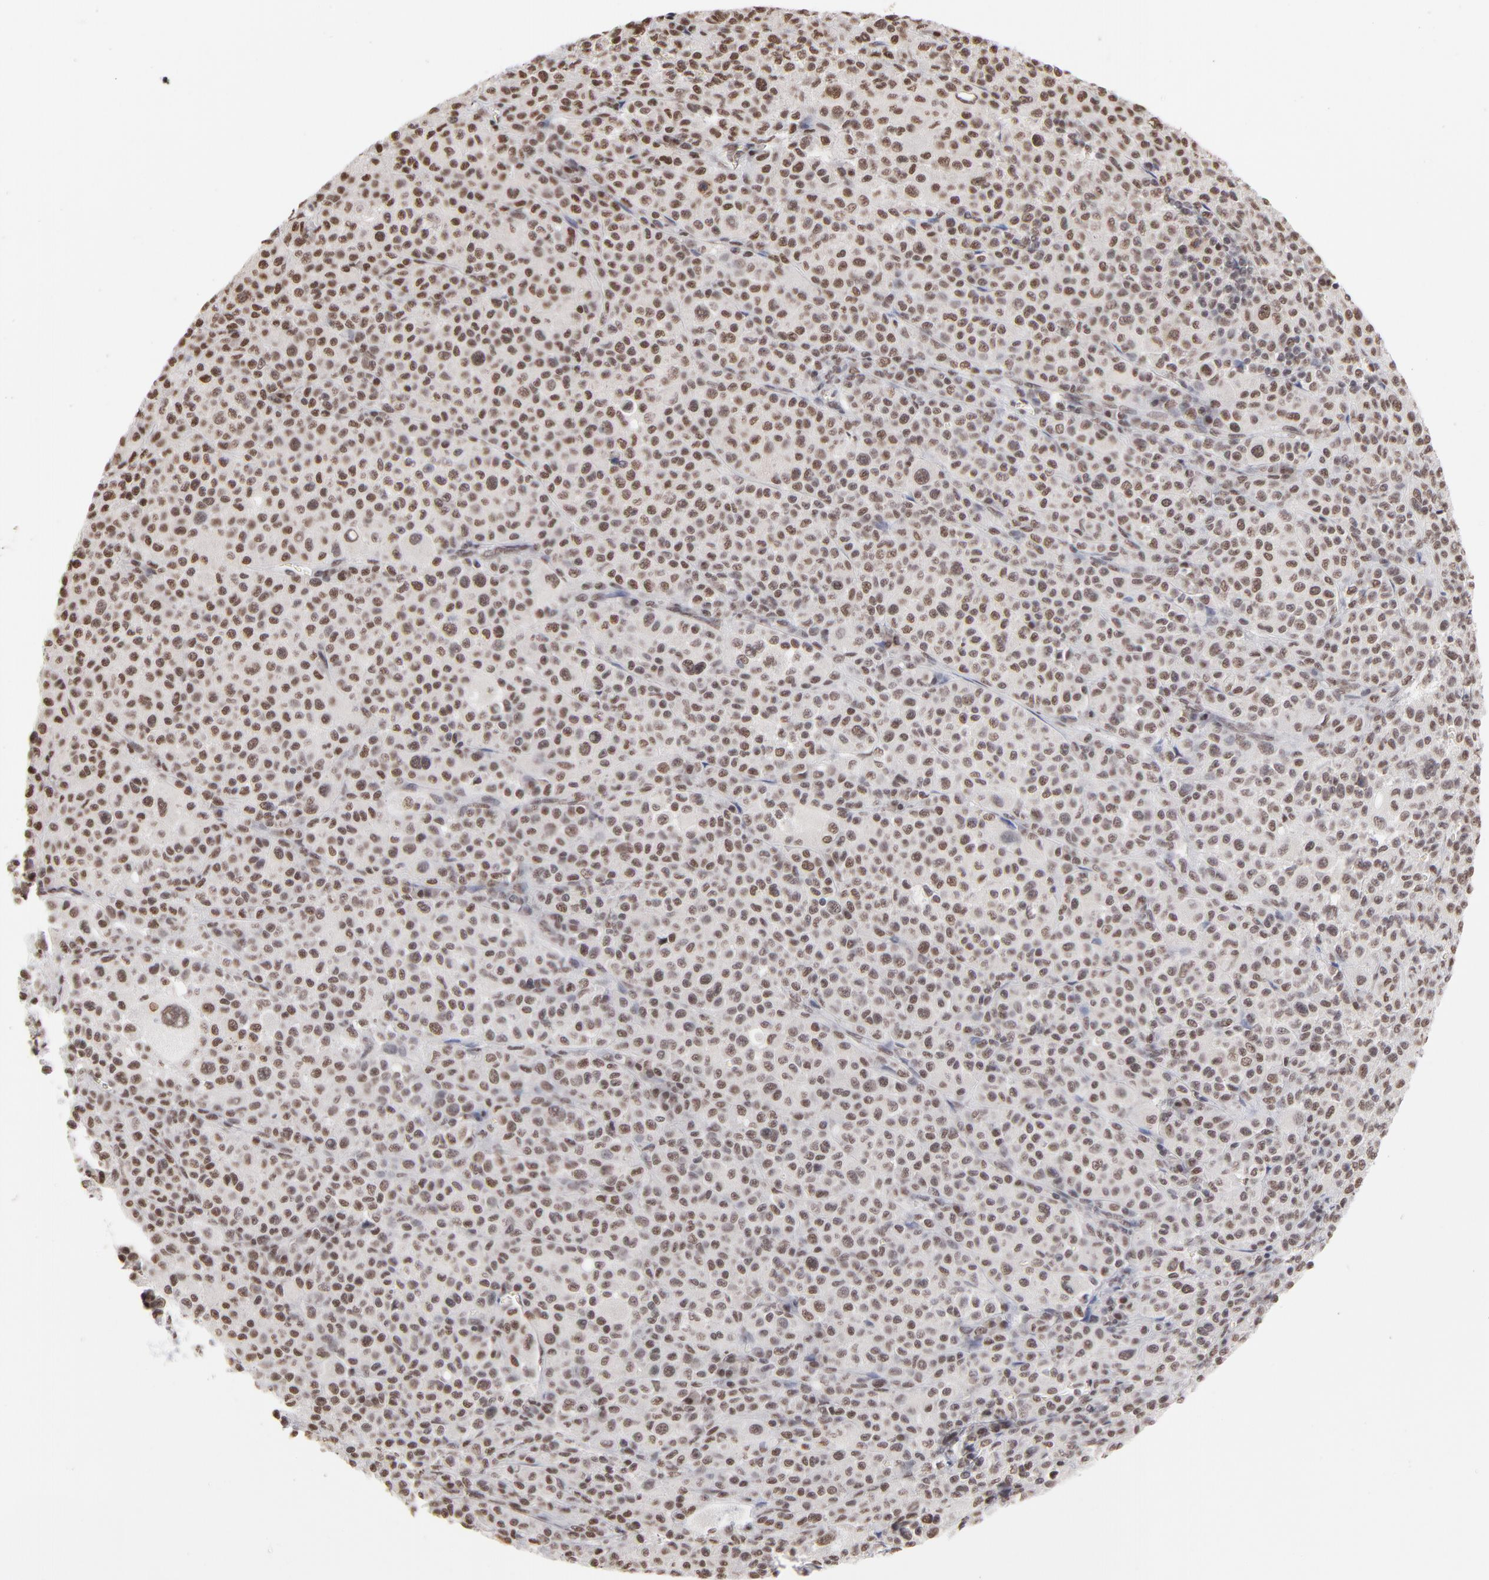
{"staining": {"intensity": "strong", "quantity": ">75%", "location": "nuclear"}, "tissue": "melanoma", "cell_type": "Tumor cells", "image_type": "cancer", "snomed": [{"axis": "morphology", "description": "Malignant melanoma, Metastatic site"}, {"axis": "topography", "description": "Skin"}], "caption": "Immunohistochemistry (DAB) staining of malignant melanoma (metastatic site) demonstrates strong nuclear protein expression in about >75% of tumor cells.", "gene": "ZNF3", "patient": {"sex": "female", "age": 74}}